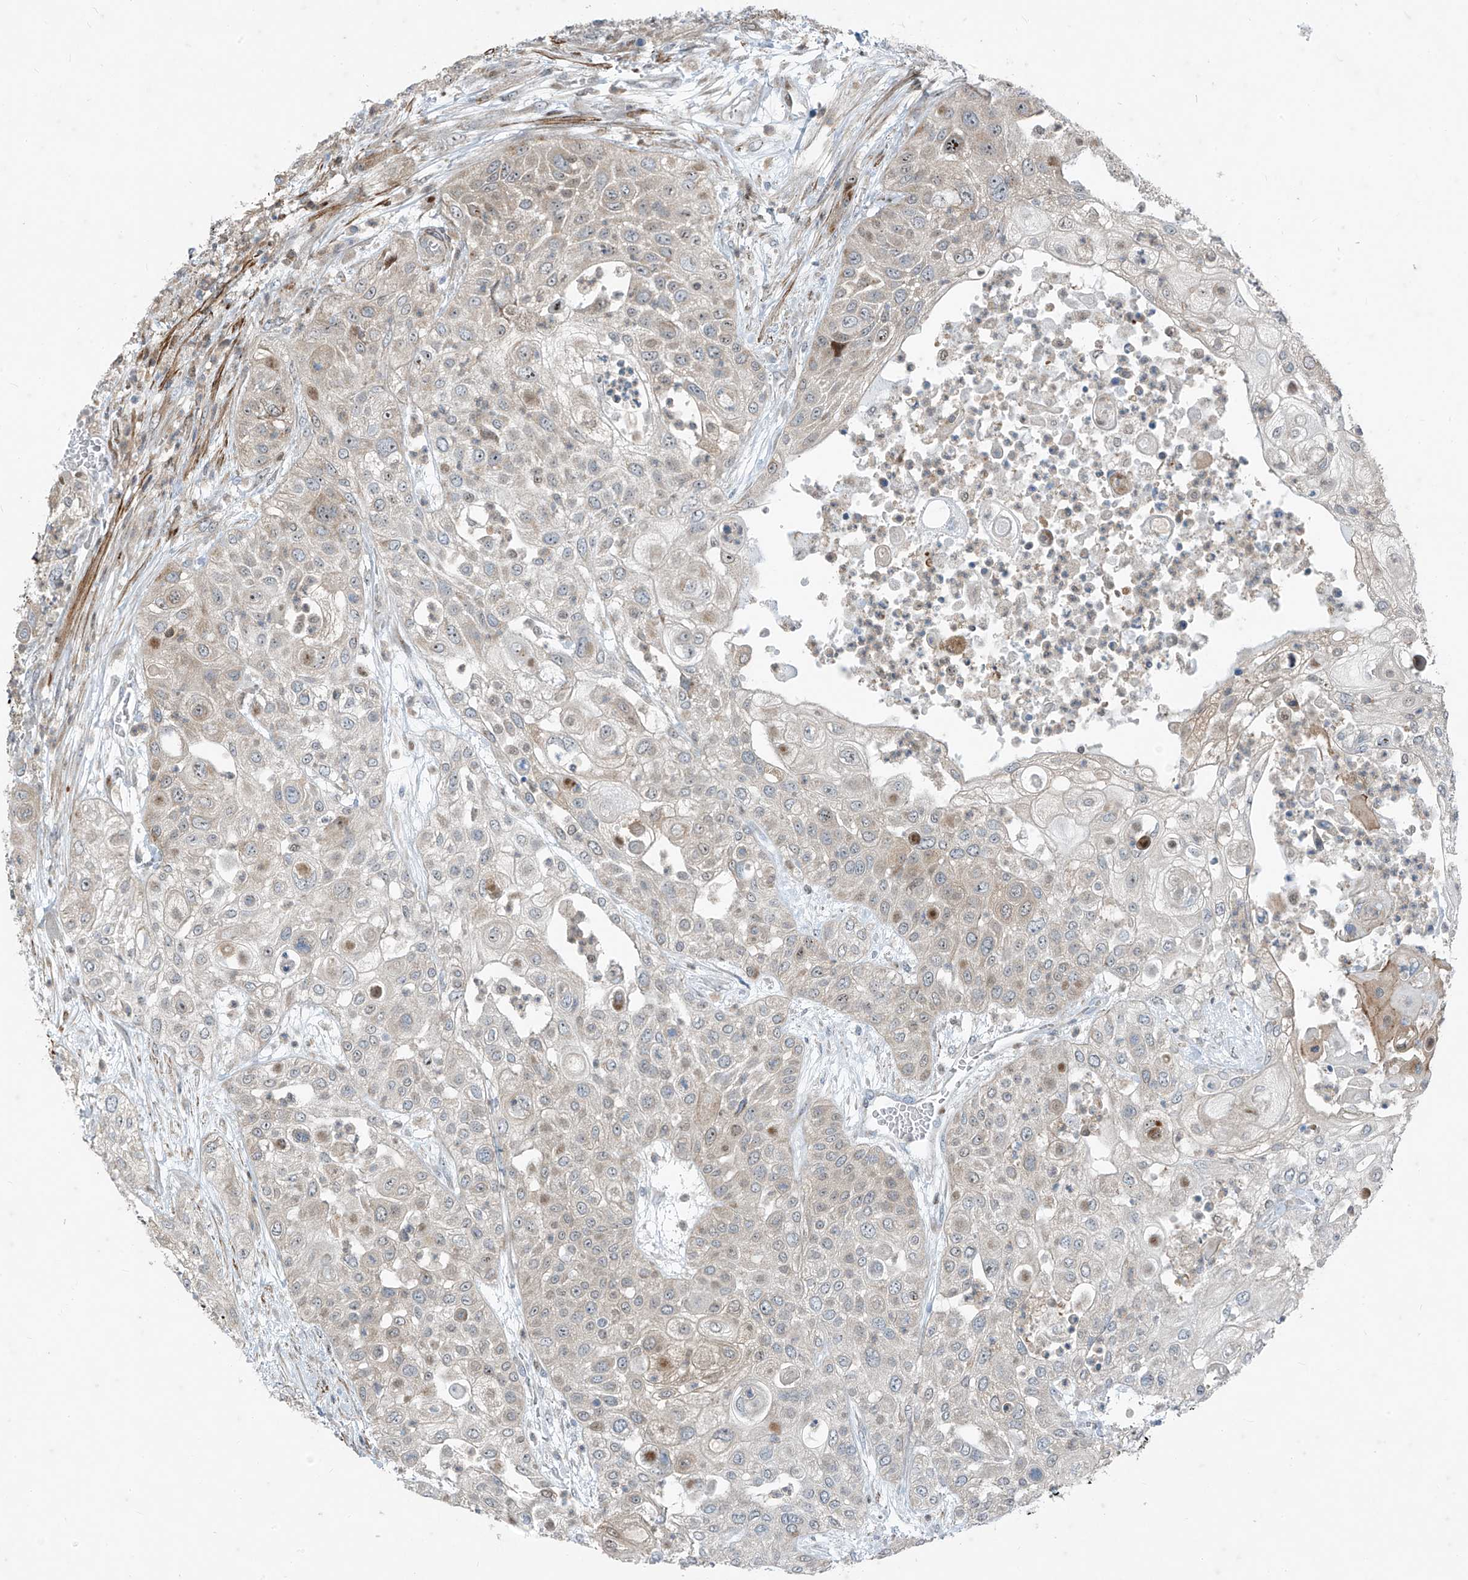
{"staining": {"intensity": "weak", "quantity": "<25%", "location": "cytoplasmic/membranous"}, "tissue": "urothelial cancer", "cell_type": "Tumor cells", "image_type": "cancer", "snomed": [{"axis": "morphology", "description": "Urothelial carcinoma, High grade"}, {"axis": "topography", "description": "Urinary bladder"}], "caption": "The image displays no staining of tumor cells in urothelial cancer. The staining is performed using DAB (3,3'-diaminobenzidine) brown chromogen with nuclei counter-stained in using hematoxylin.", "gene": "PPCS", "patient": {"sex": "female", "age": 79}}